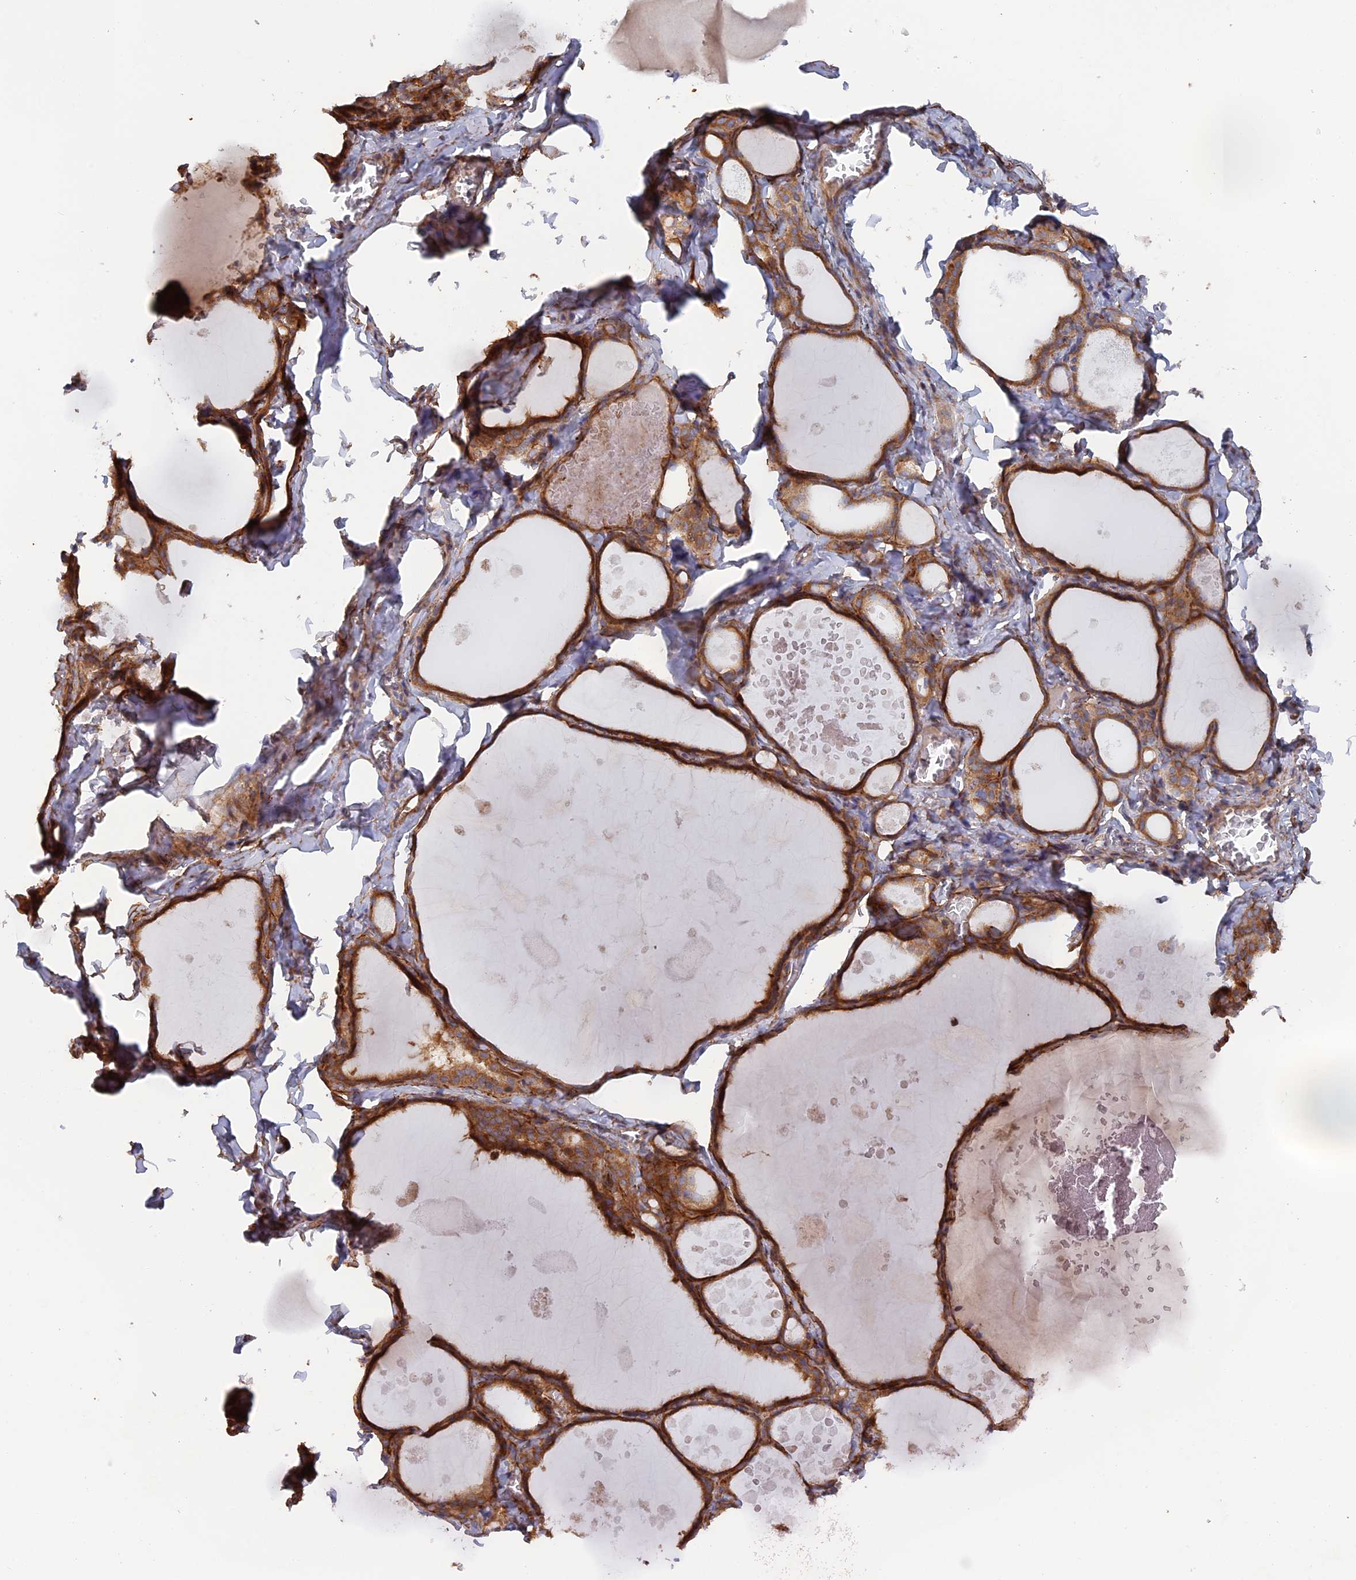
{"staining": {"intensity": "moderate", "quantity": ">75%", "location": "cytoplasmic/membranous"}, "tissue": "thyroid gland", "cell_type": "Glandular cells", "image_type": "normal", "snomed": [{"axis": "morphology", "description": "Normal tissue, NOS"}, {"axis": "topography", "description": "Thyroid gland"}], "caption": "Thyroid gland stained with DAB immunohistochemistry shows medium levels of moderate cytoplasmic/membranous staining in about >75% of glandular cells. (DAB (3,3'-diaminobenzidine) IHC, brown staining for protein, blue staining for nuclei).", "gene": "TMEM196", "patient": {"sex": "male", "age": 56}}